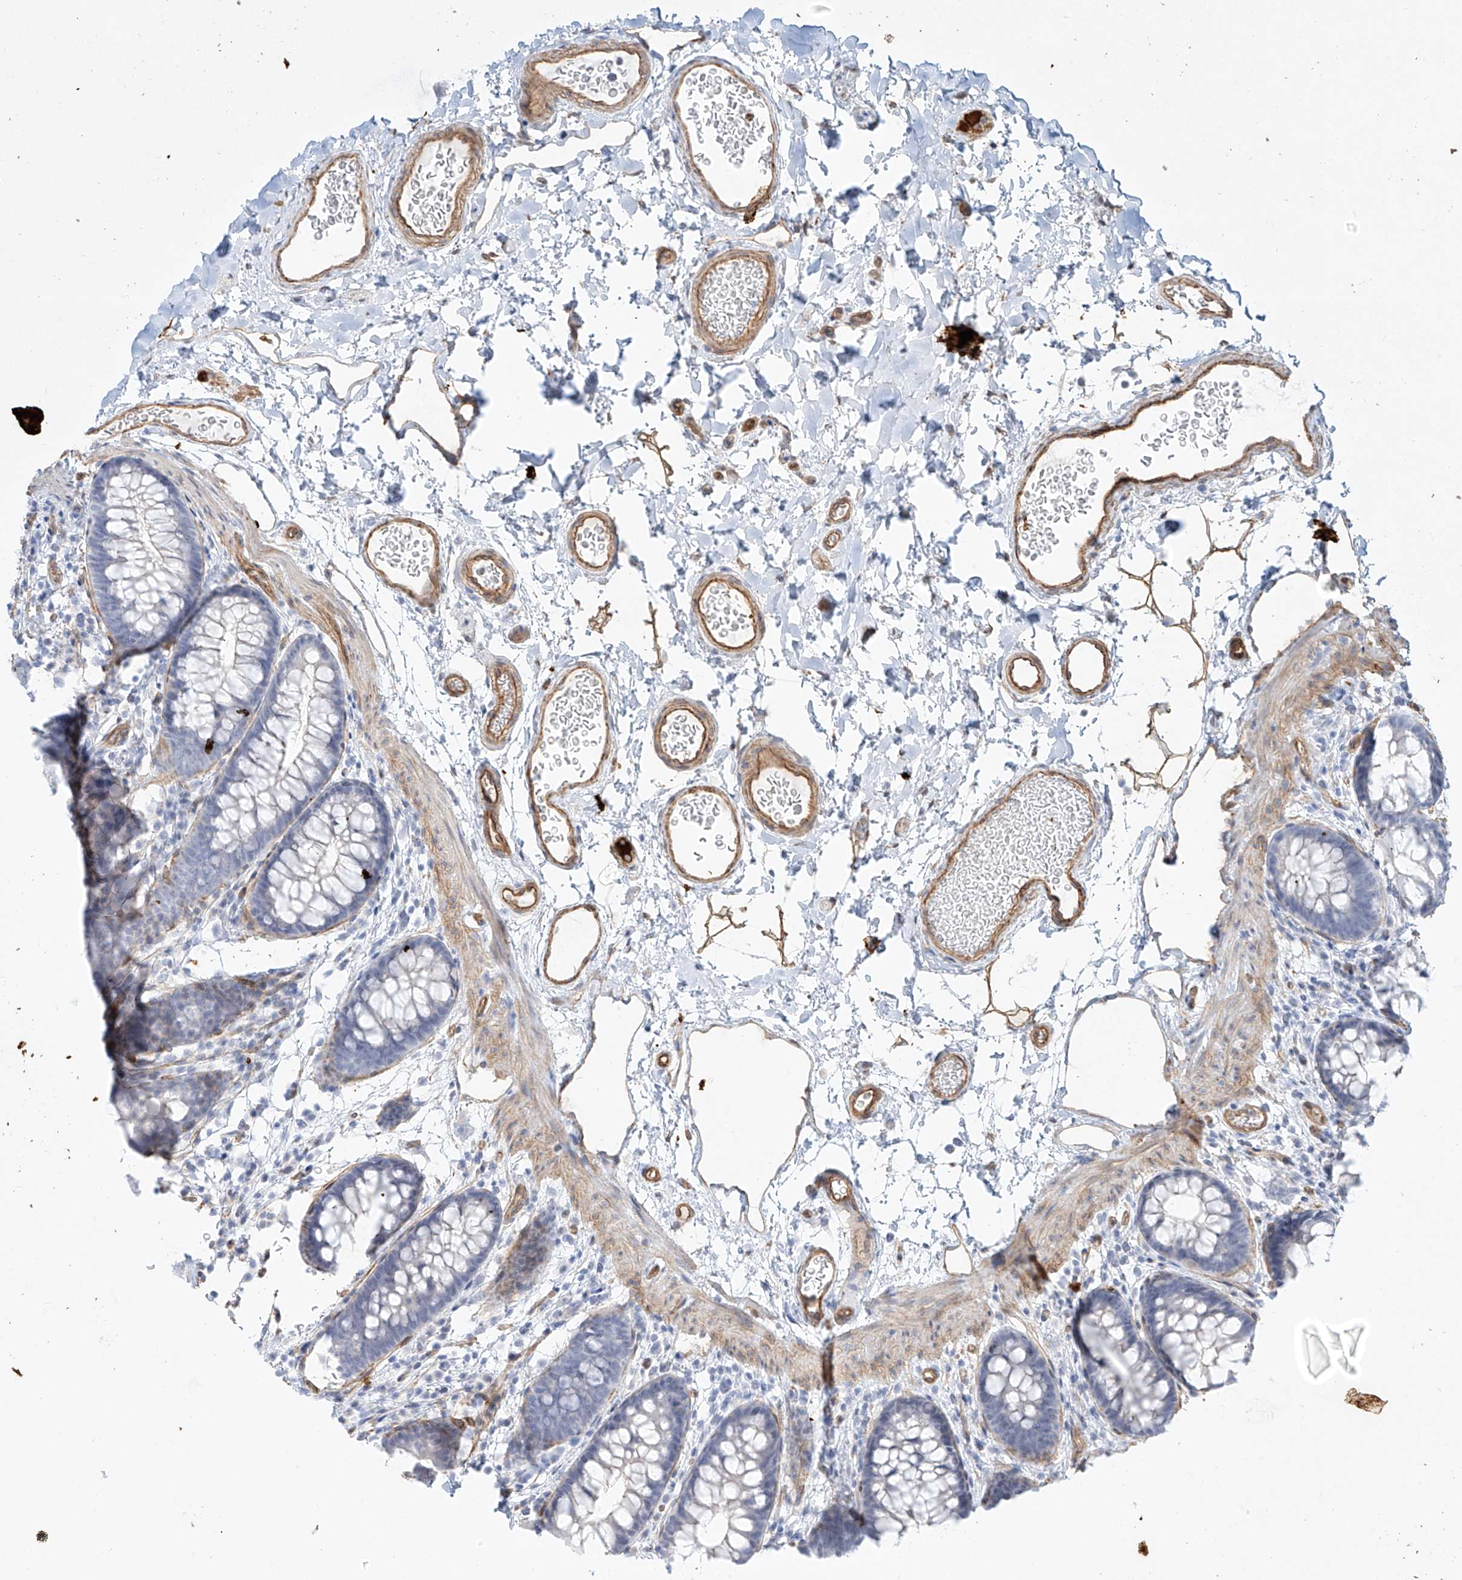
{"staining": {"intensity": "strong", "quantity": ">75%", "location": "cytoplasmic/membranous"}, "tissue": "colon", "cell_type": "Endothelial cells", "image_type": "normal", "snomed": [{"axis": "morphology", "description": "Normal tissue, NOS"}, {"axis": "topography", "description": "Colon"}], "caption": "High-power microscopy captured an immunohistochemistry (IHC) photomicrograph of benign colon, revealing strong cytoplasmic/membranous expression in about >75% of endothelial cells. (DAB (3,3'-diaminobenzidine) IHC with brightfield microscopy, high magnification).", "gene": "REEP2", "patient": {"sex": "female", "age": 62}}